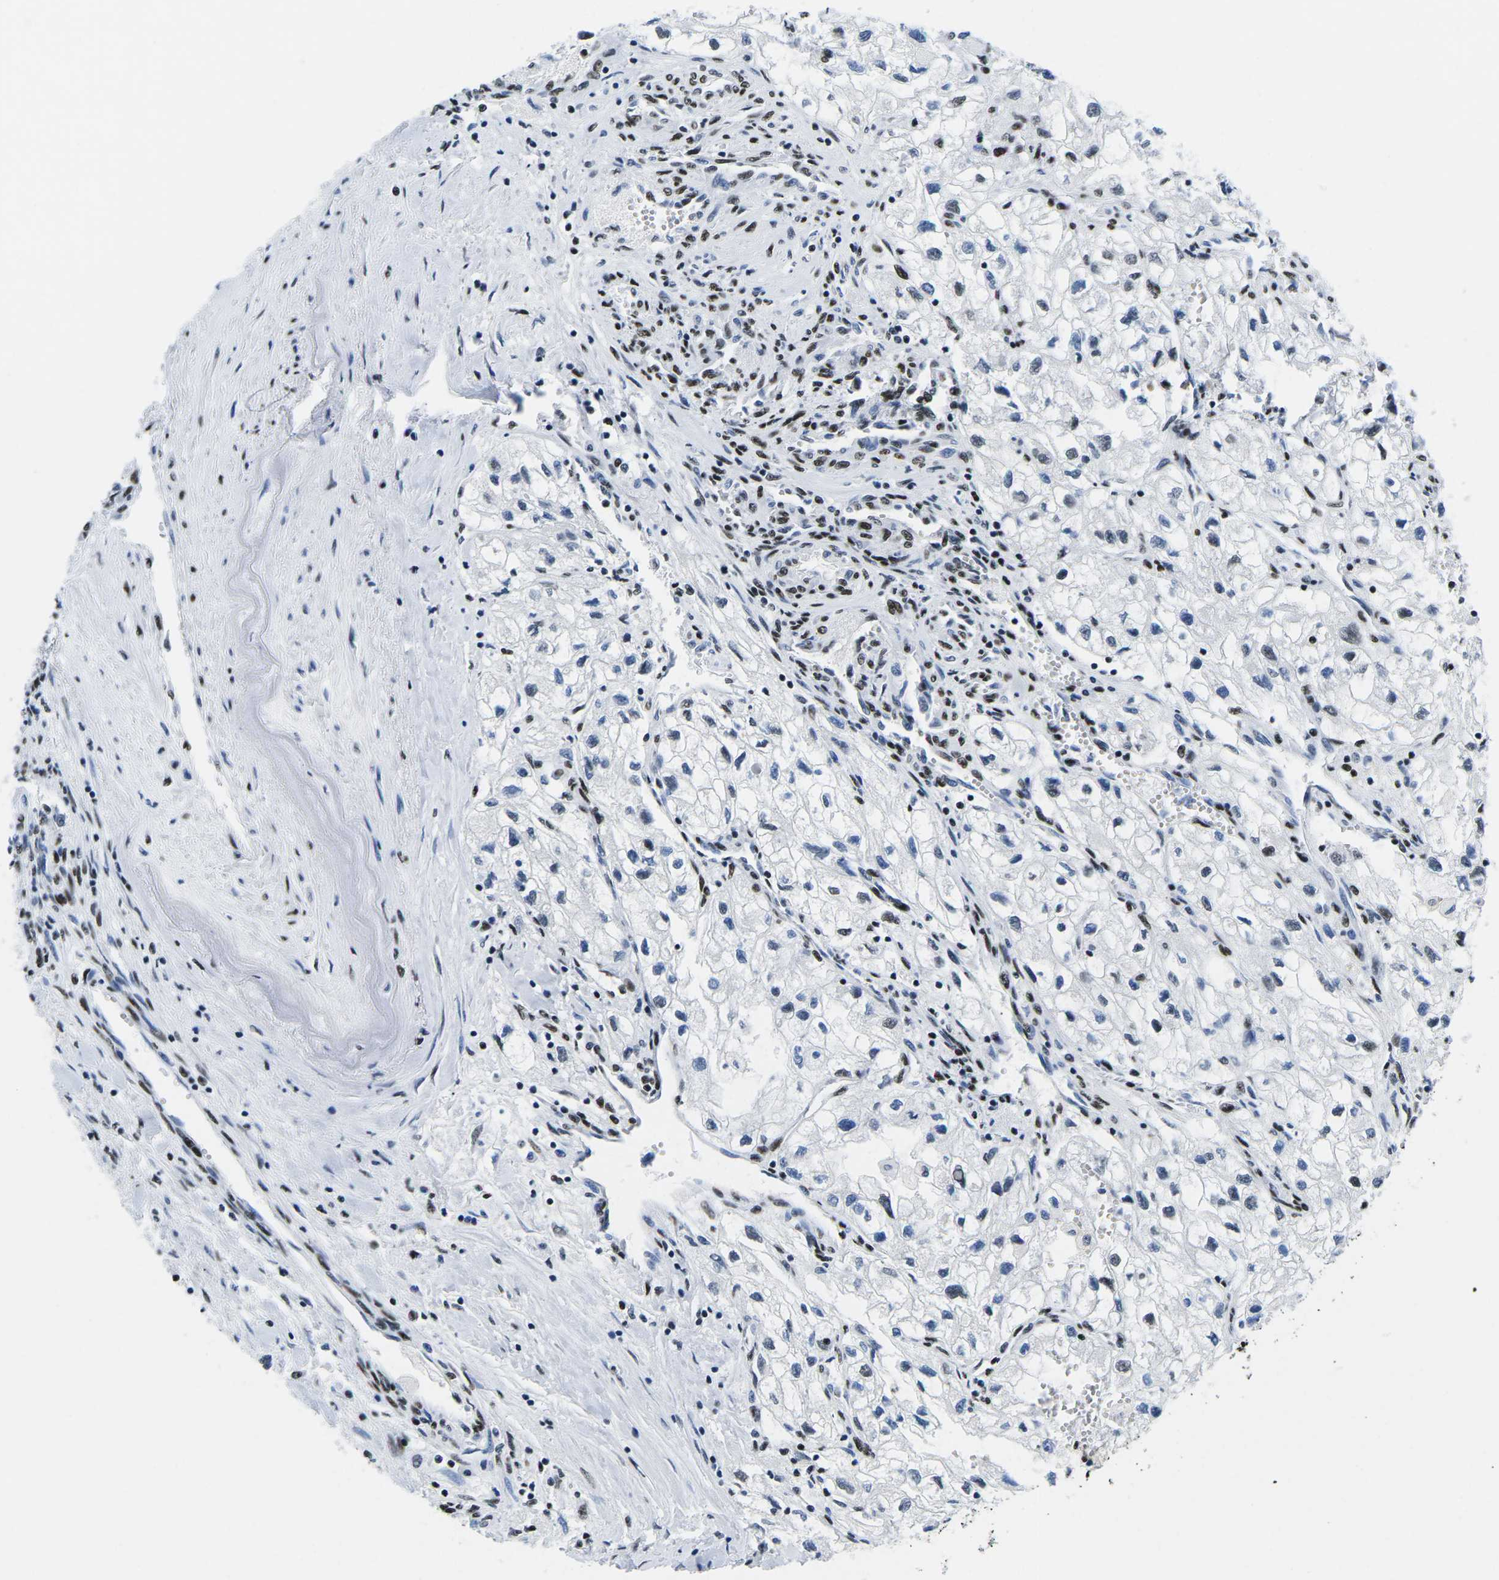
{"staining": {"intensity": "weak", "quantity": "<25%", "location": "nuclear"}, "tissue": "renal cancer", "cell_type": "Tumor cells", "image_type": "cancer", "snomed": [{"axis": "morphology", "description": "Adenocarcinoma, NOS"}, {"axis": "topography", "description": "Kidney"}], "caption": "Immunohistochemistry (IHC) of human renal adenocarcinoma shows no expression in tumor cells.", "gene": "ATF1", "patient": {"sex": "female", "age": 70}}